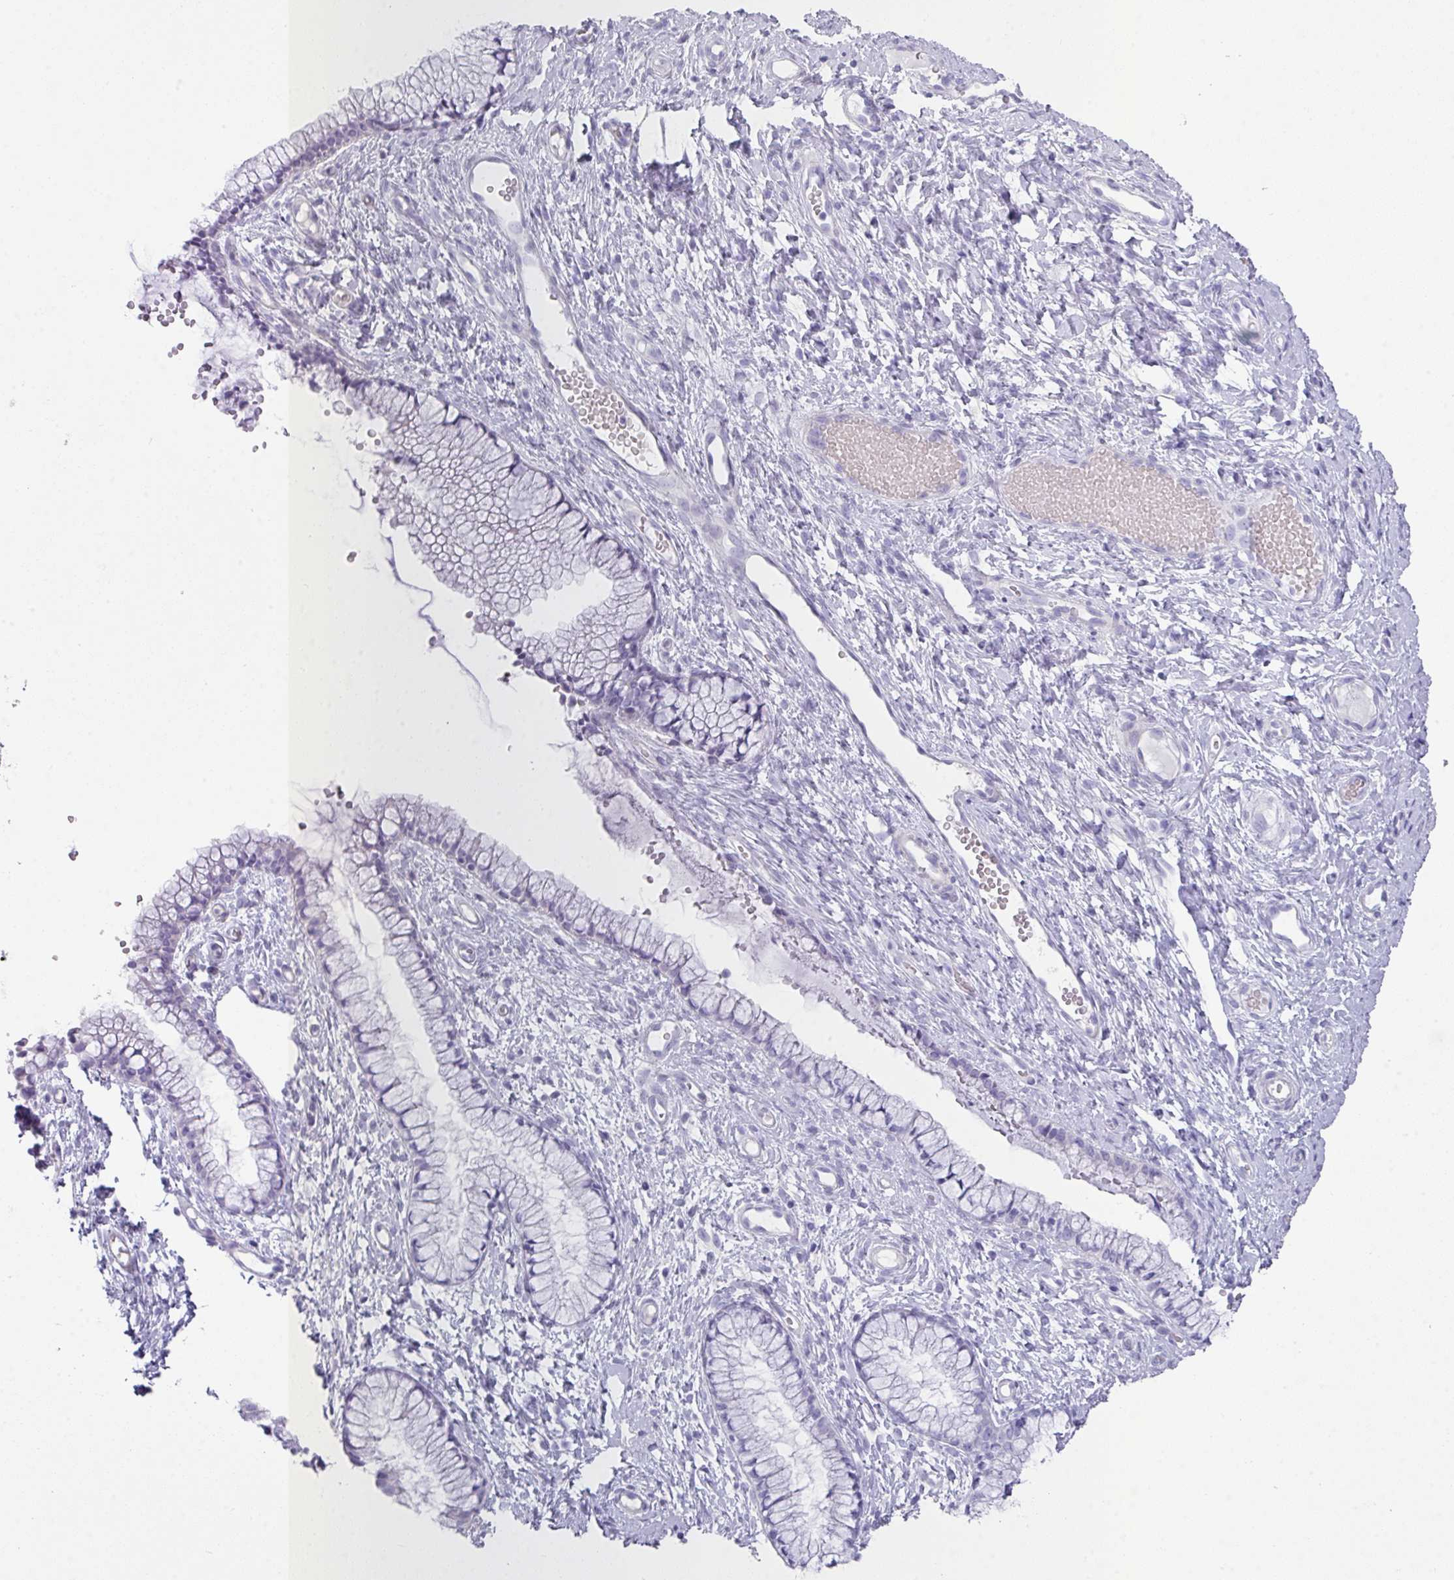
{"staining": {"intensity": "negative", "quantity": "none", "location": "none"}, "tissue": "cervix", "cell_type": "Glandular cells", "image_type": "normal", "snomed": [{"axis": "morphology", "description": "Normal tissue, NOS"}, {"axis": "topography", "description": "Cervix"}], "caption": "Immunohistochemical staining of benign human cervix demonstrates no significant expression in glandular cells.", "gene": "GLI4", "patient": {"sex": "female", "age": 36}}